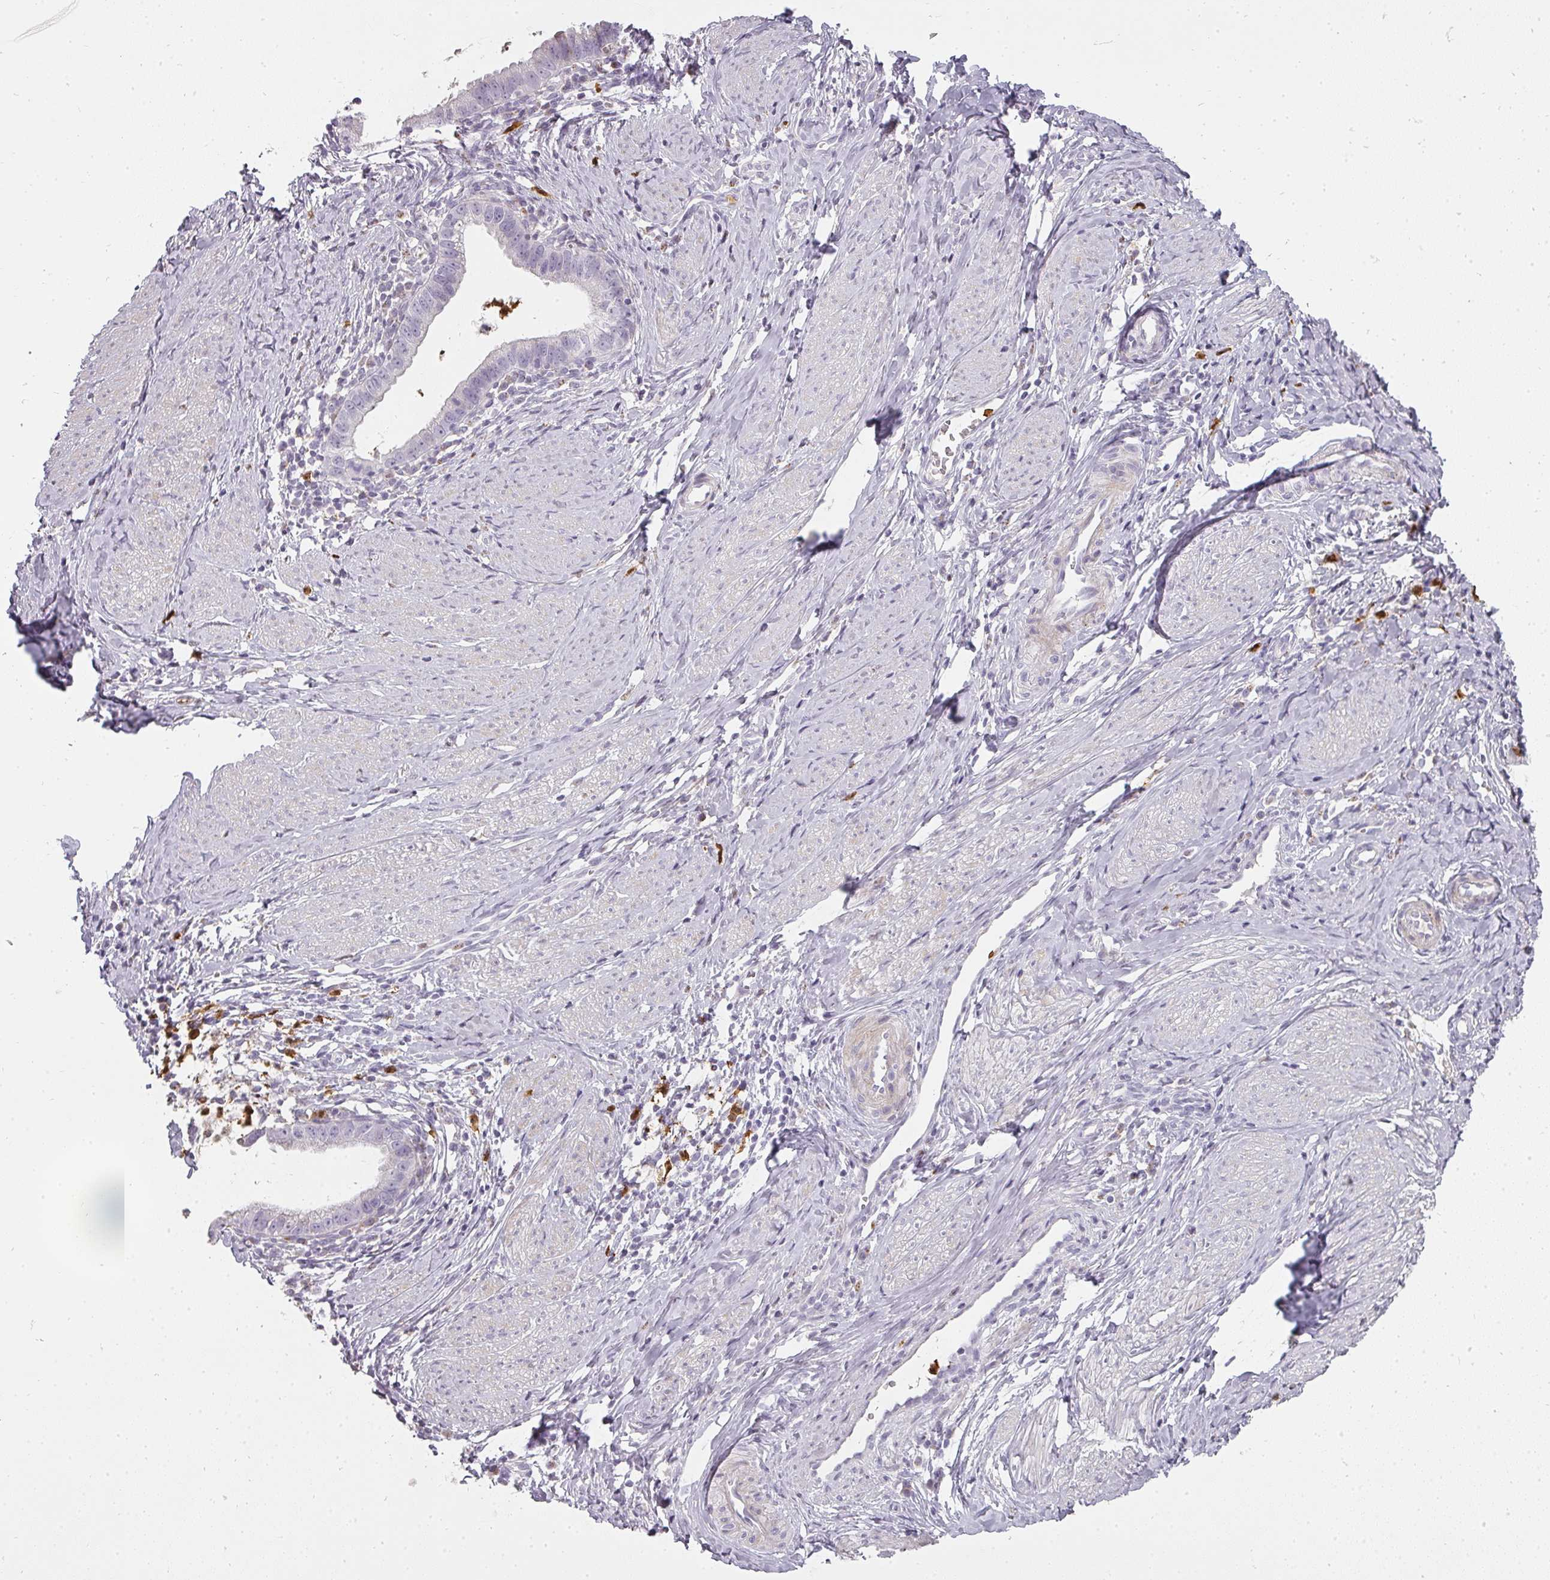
{"staining": {"intensity": "negative", "quantity": "none", "location": "none"}, "tissue": "cervical cancer", "cell_type": "Tumor cells", "image_type": "cancer", "snomed": [{"axis": "morphology", "description": "Adenocarcinoma, NOS"}, {"axis": "topography", "description": "Cervix"}], "caption": "High magnification brightfield microscopy of cervical cancer (adenocarcinoma) stained with DAB (brown) and counterstained with hematoxylin (blue): tumor cells show no significant staining. (DAB immunohistochemistry (IHC) with hematoxylin counter stain).", "gene": "BIK", "patient": {"sex": "female", "age": 36}}